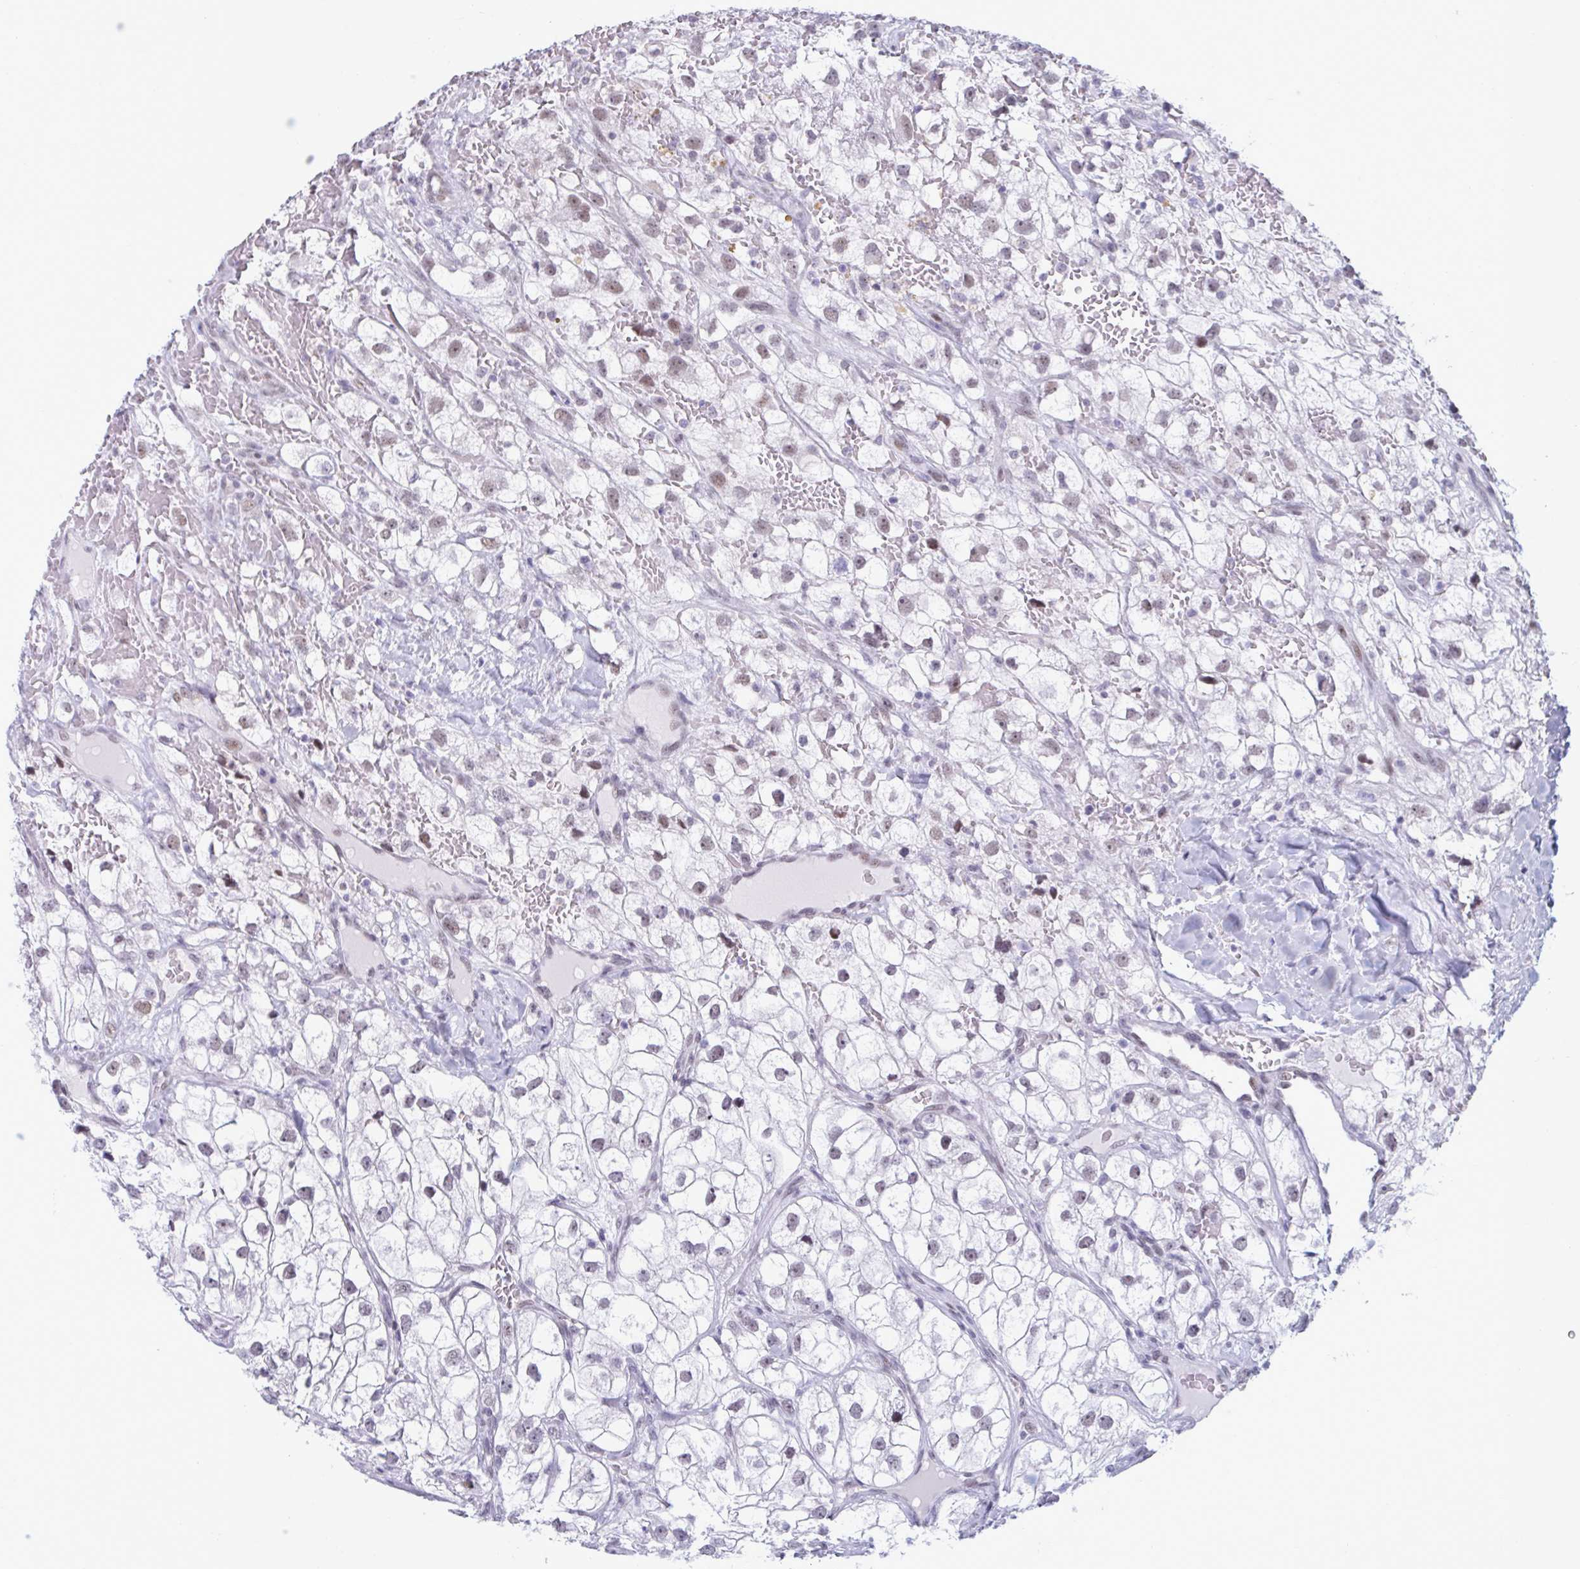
{"staining": {"intensity": "weak", "quantity": "25%-75%", "location": "nuclear"}, "tissue": "renal cancer", "cell_type": "Tumor cells", "image_type": "cancer", "snomed": [{"axis": "morphology", "description": "Adenocarcinoma, NOS"}, {"axis": "topography", "description": "Kidney"}], "caption": "The micrograph reveals a brown stain indicating the presence of a protein in the nuclear of tumor cells in adenocarcinoma (renal).", "gene": "MSMB", "patient": {"sex": "male", "age": 59}}